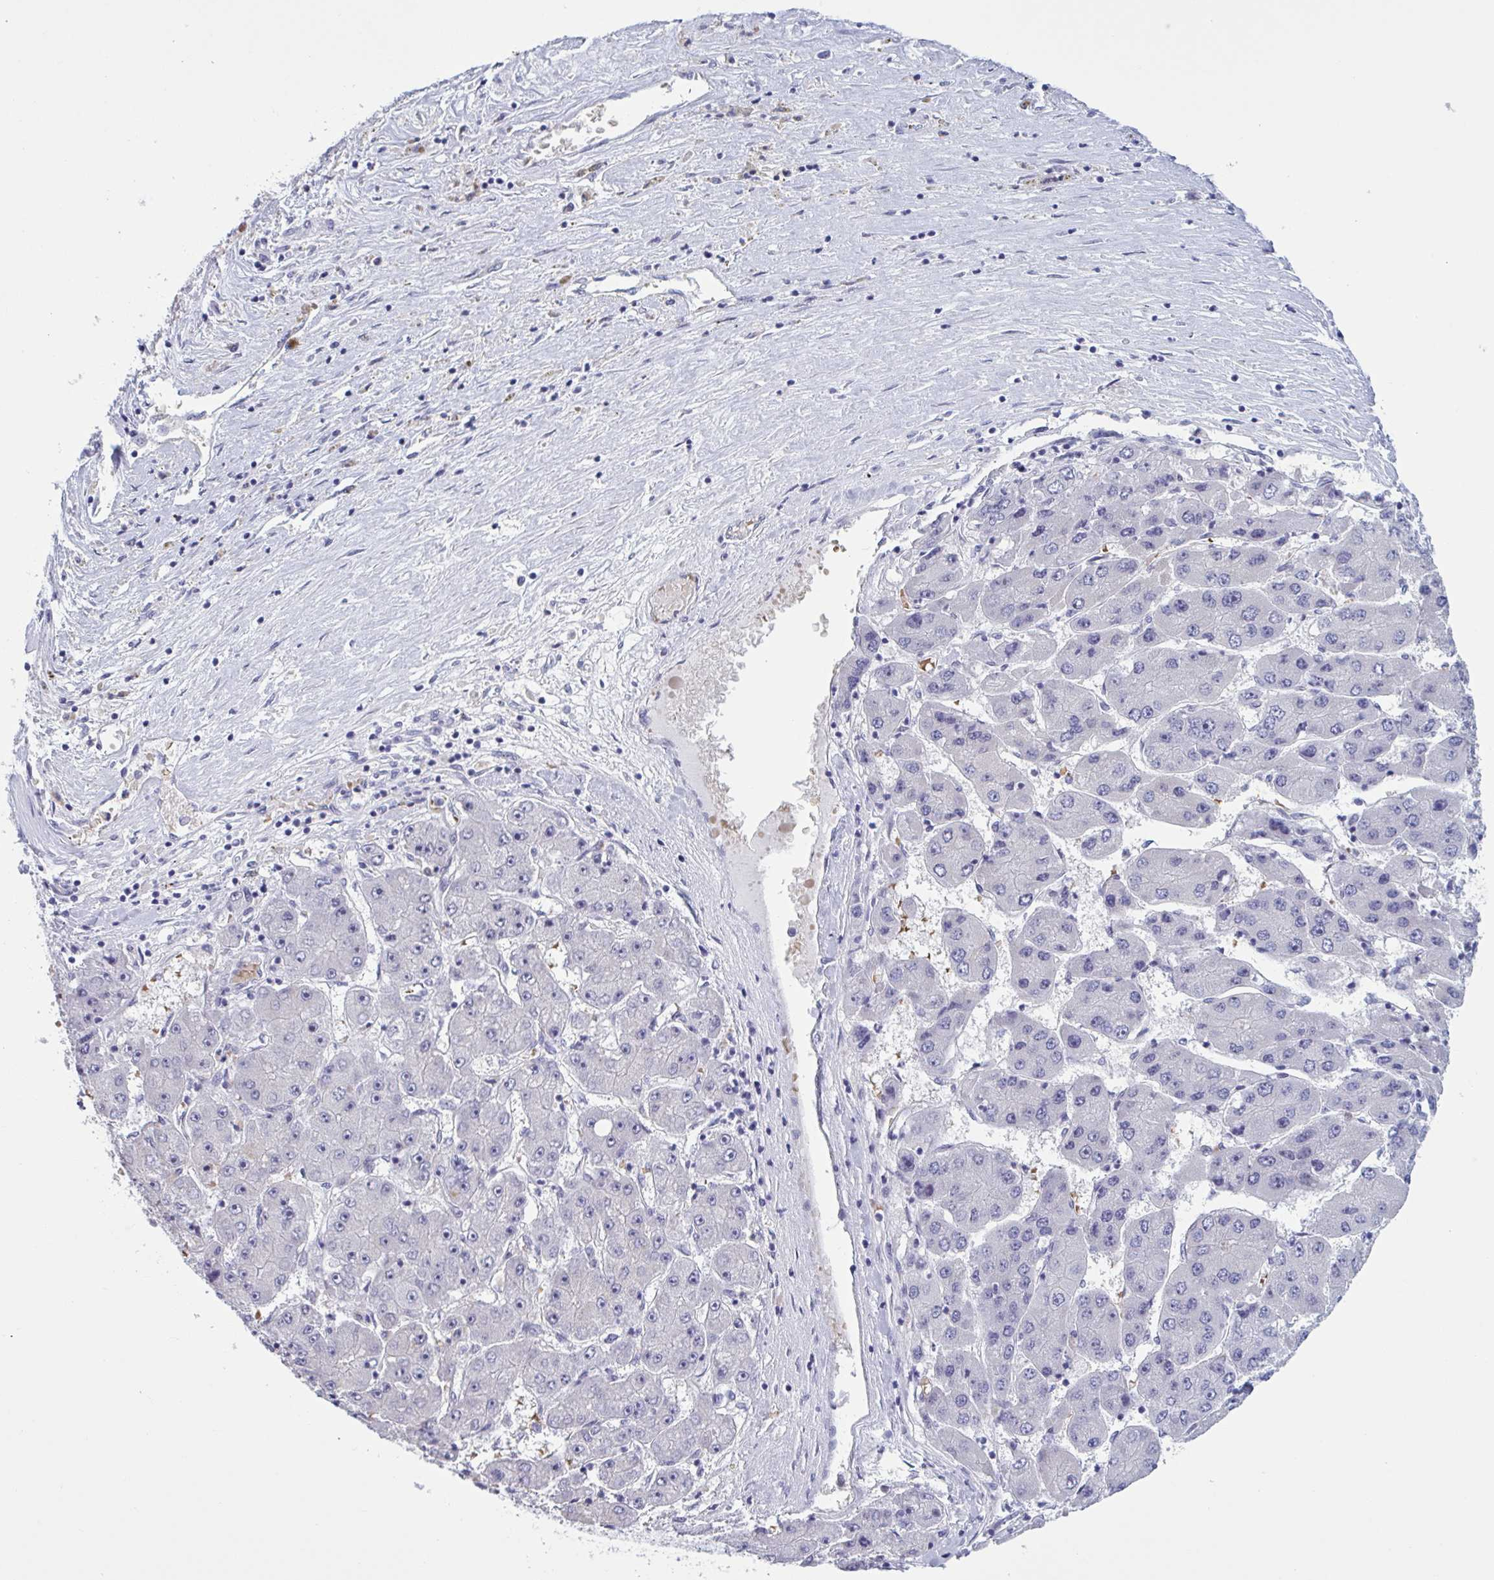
{"staining": {"intensity": "negative", "quantity": "none", "location": "none"}, "tissue": "liver cancer", "cell_type": "Tumor cells", "image_type": "cancer", "snomed": [{"axis": "morphology", "description": "Carcinoma, Hepatocellular, NOS"}, {"axis": "topography", "description": "Liver"}], "caption": "Photomicrograph shows no protein positivity in tumor cells of liver hepatocellular carcinoma tissue. (Stains: DAB immunohistochemistry (IHC) with hematoxylin counter stain, Microscopy: brightfield microscopy at high magnification).", "gene": "HSD11B2", "patient": {"sex": "female", "age": 61}}